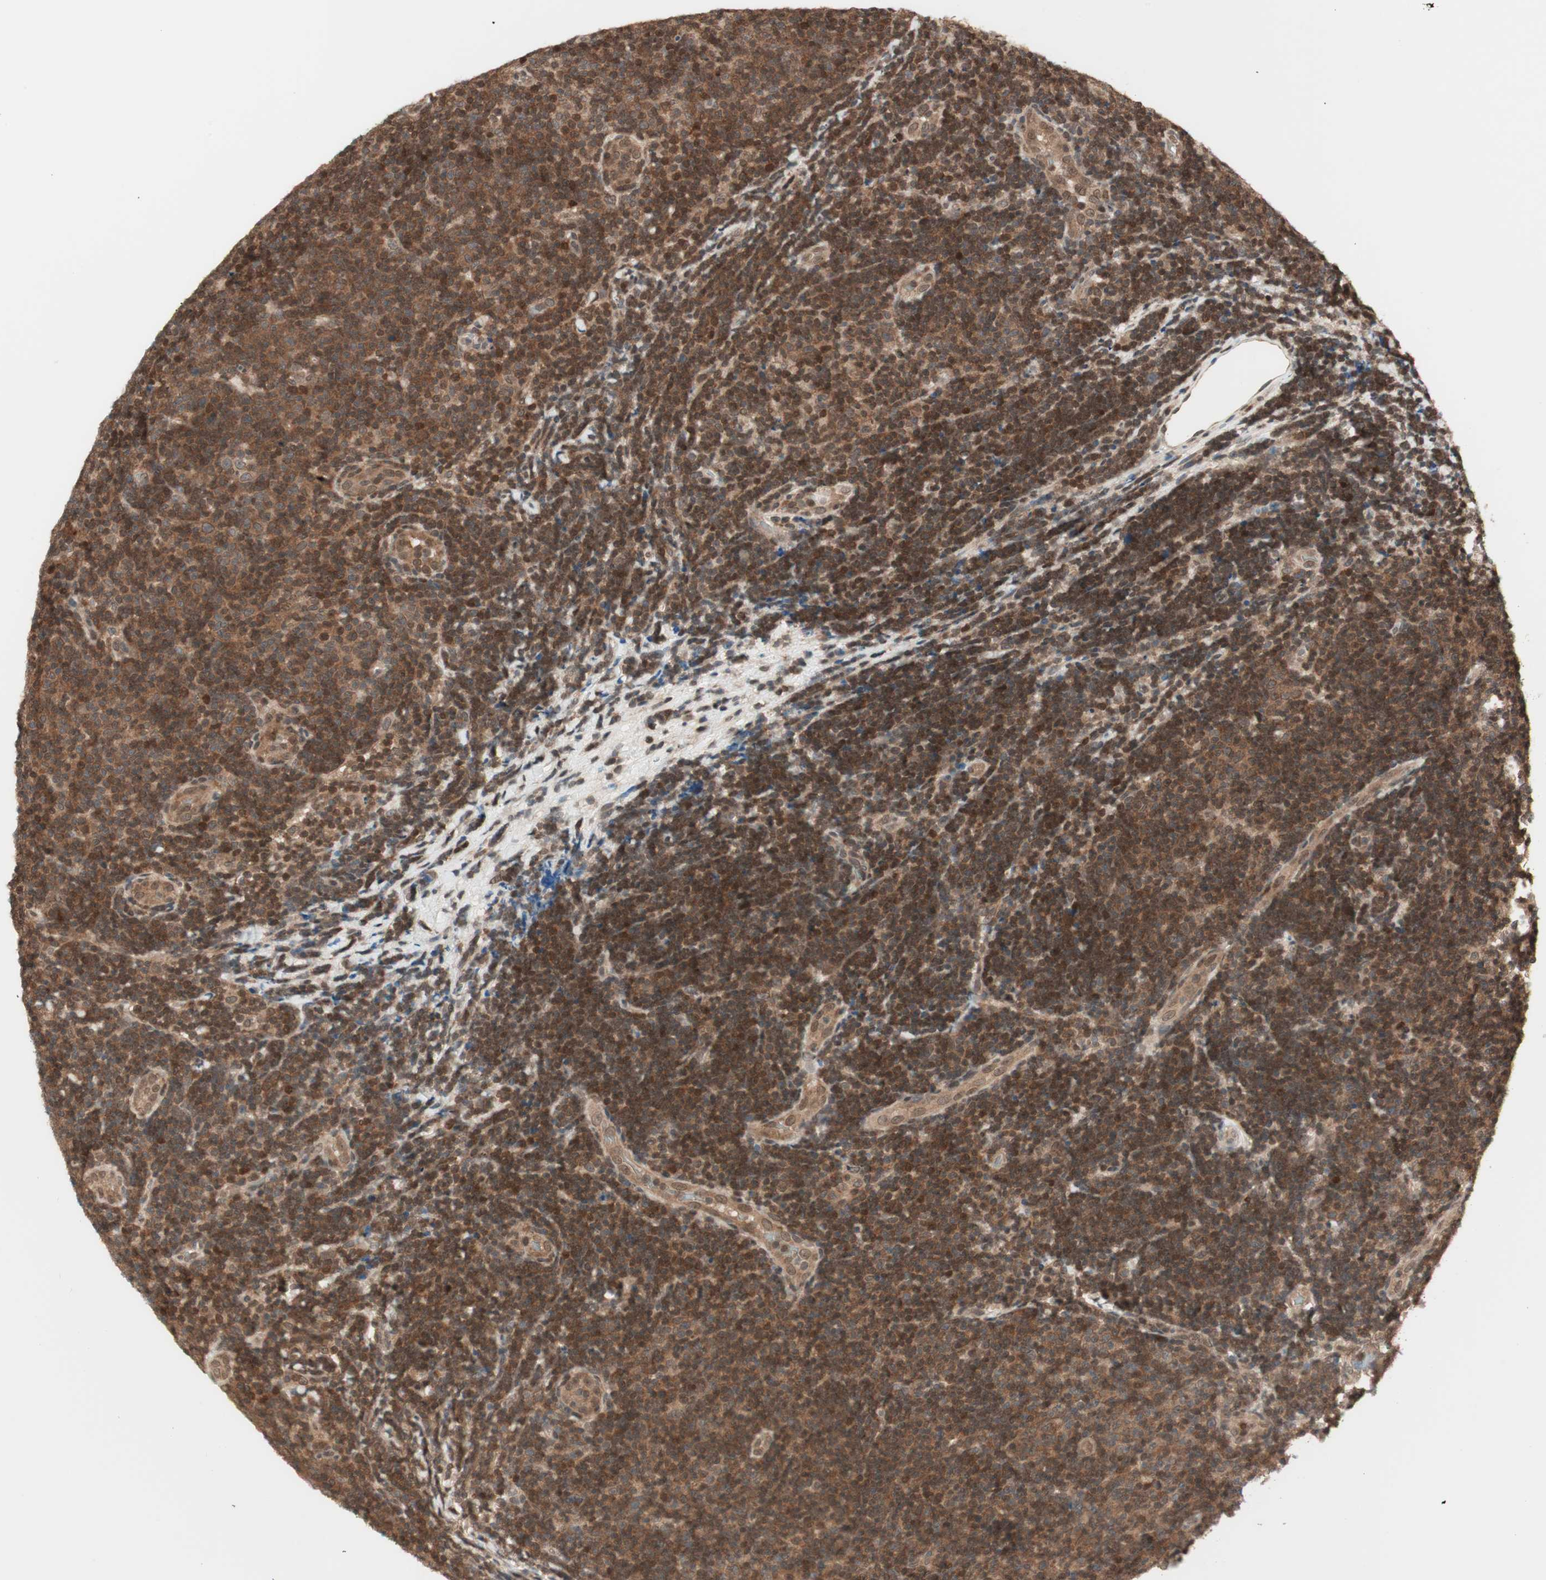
{"staining": {"intensity": "strong", "quantity": ">75%", "location": "cytoplasmic/membranous,nuclear"}, "tissue": "lymphoma", "cell_type": "Tumor cells", "image_type": "cancer", "snomed": [{"axis": "morphology", "description": "Malignant lymphoma, non-Hodgkin's type, Low grade"}, {"axis": "topography", "description": "Lymph node"}], "caption": "Approximately >75% of tumor cells in human malignant lymphoma, non-Hodgkin's type (low-grade) reveal strong cytoplasmic/membranous and nuclear protein expression as visualized by brown immunohistochemical staining.", "gene": "UBE2I", "patient": {"sex": "male", "age": 83}}